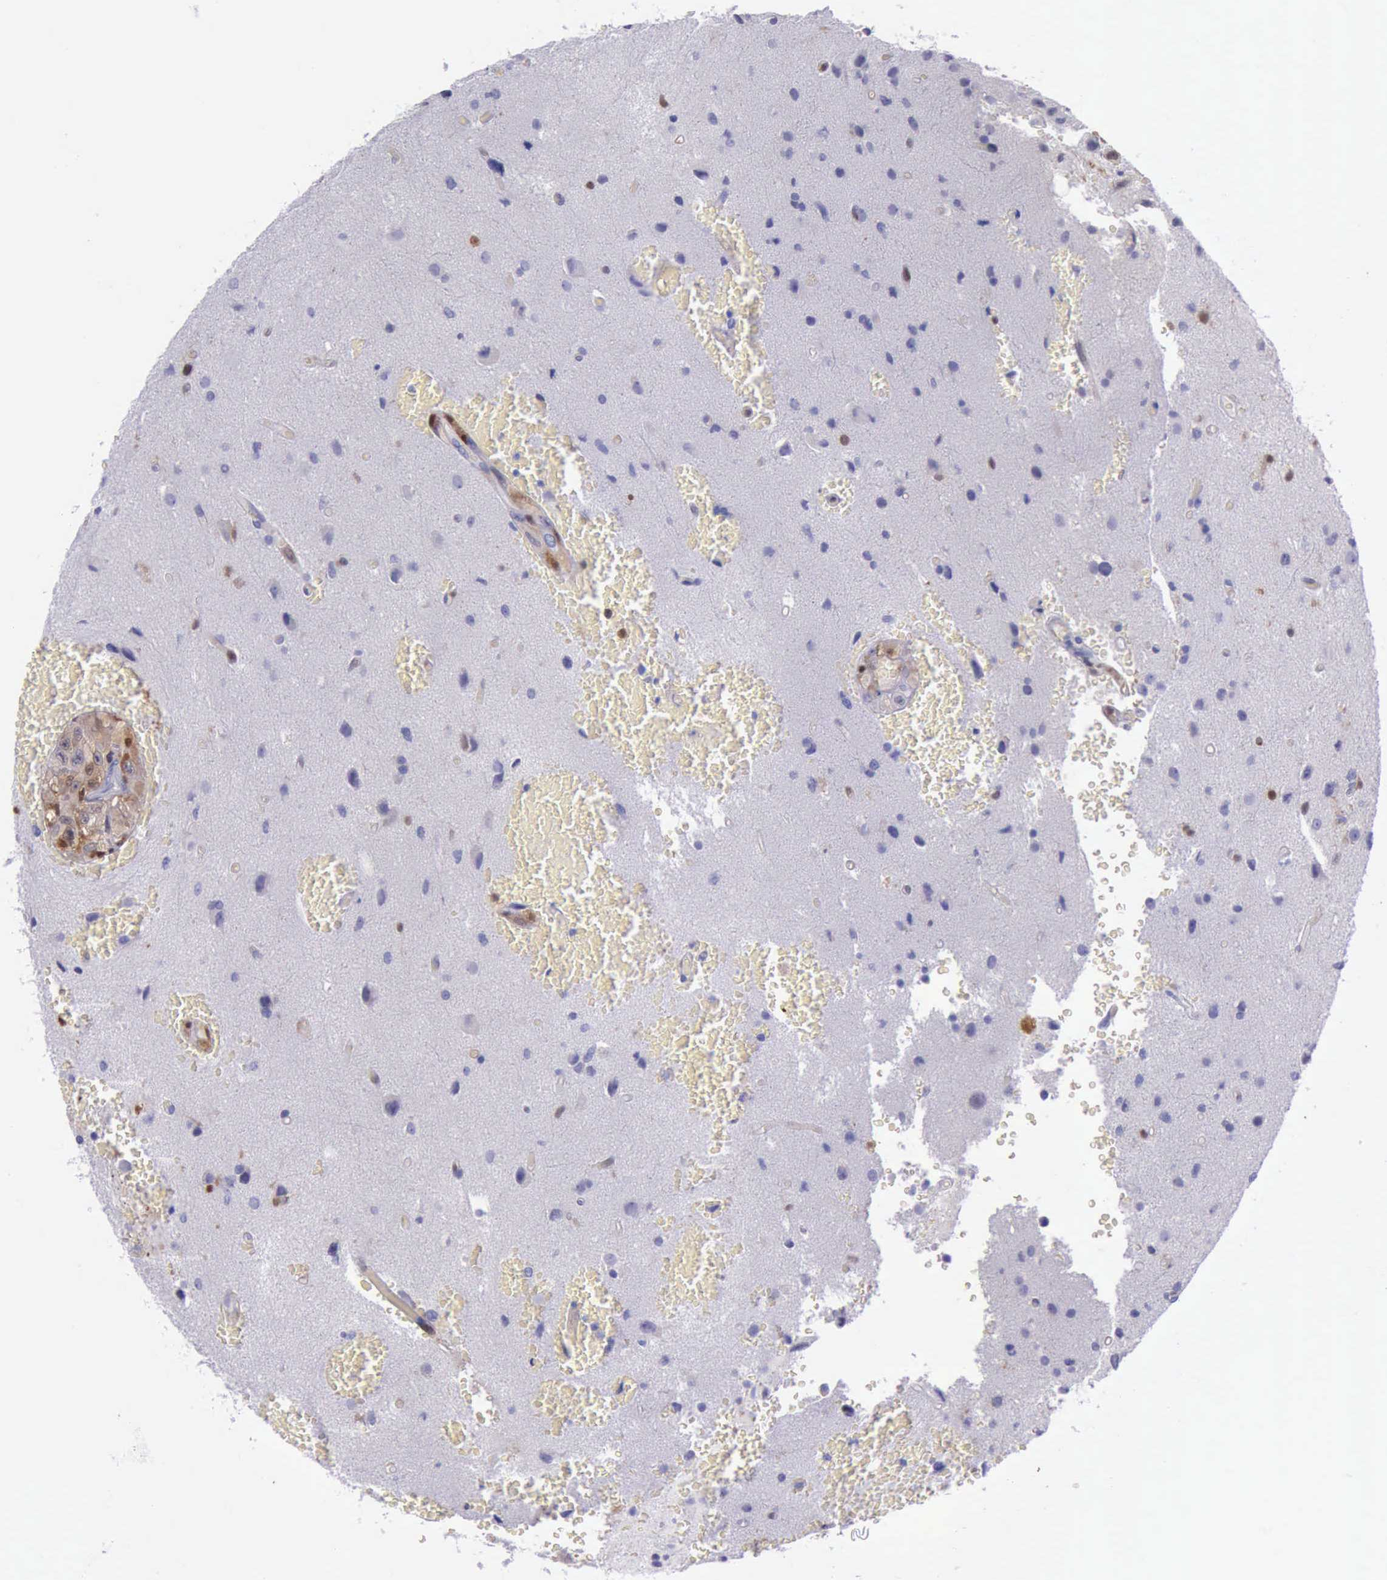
{"staining": {"intensity": "moderate", "quantity": "<25%", "location": "cytoplasmic/membranous,nuclear"}, "tissue": "glioma", "cell_type": "Tumor cells", "image_type": "cancer", "snomed": [{"axis": "morphology", "description": "Glioma, malignant, High grade"}, {"axis": "topography", "description": "Brain"}], "caption": "Protein analysis of glioma tissue reveals moderate cytoplasmic/membranous and nuclear positivity in about <25% of tumor cells.", "gene": "TYMP", "patient": {"sex": "male", "age": 48}}